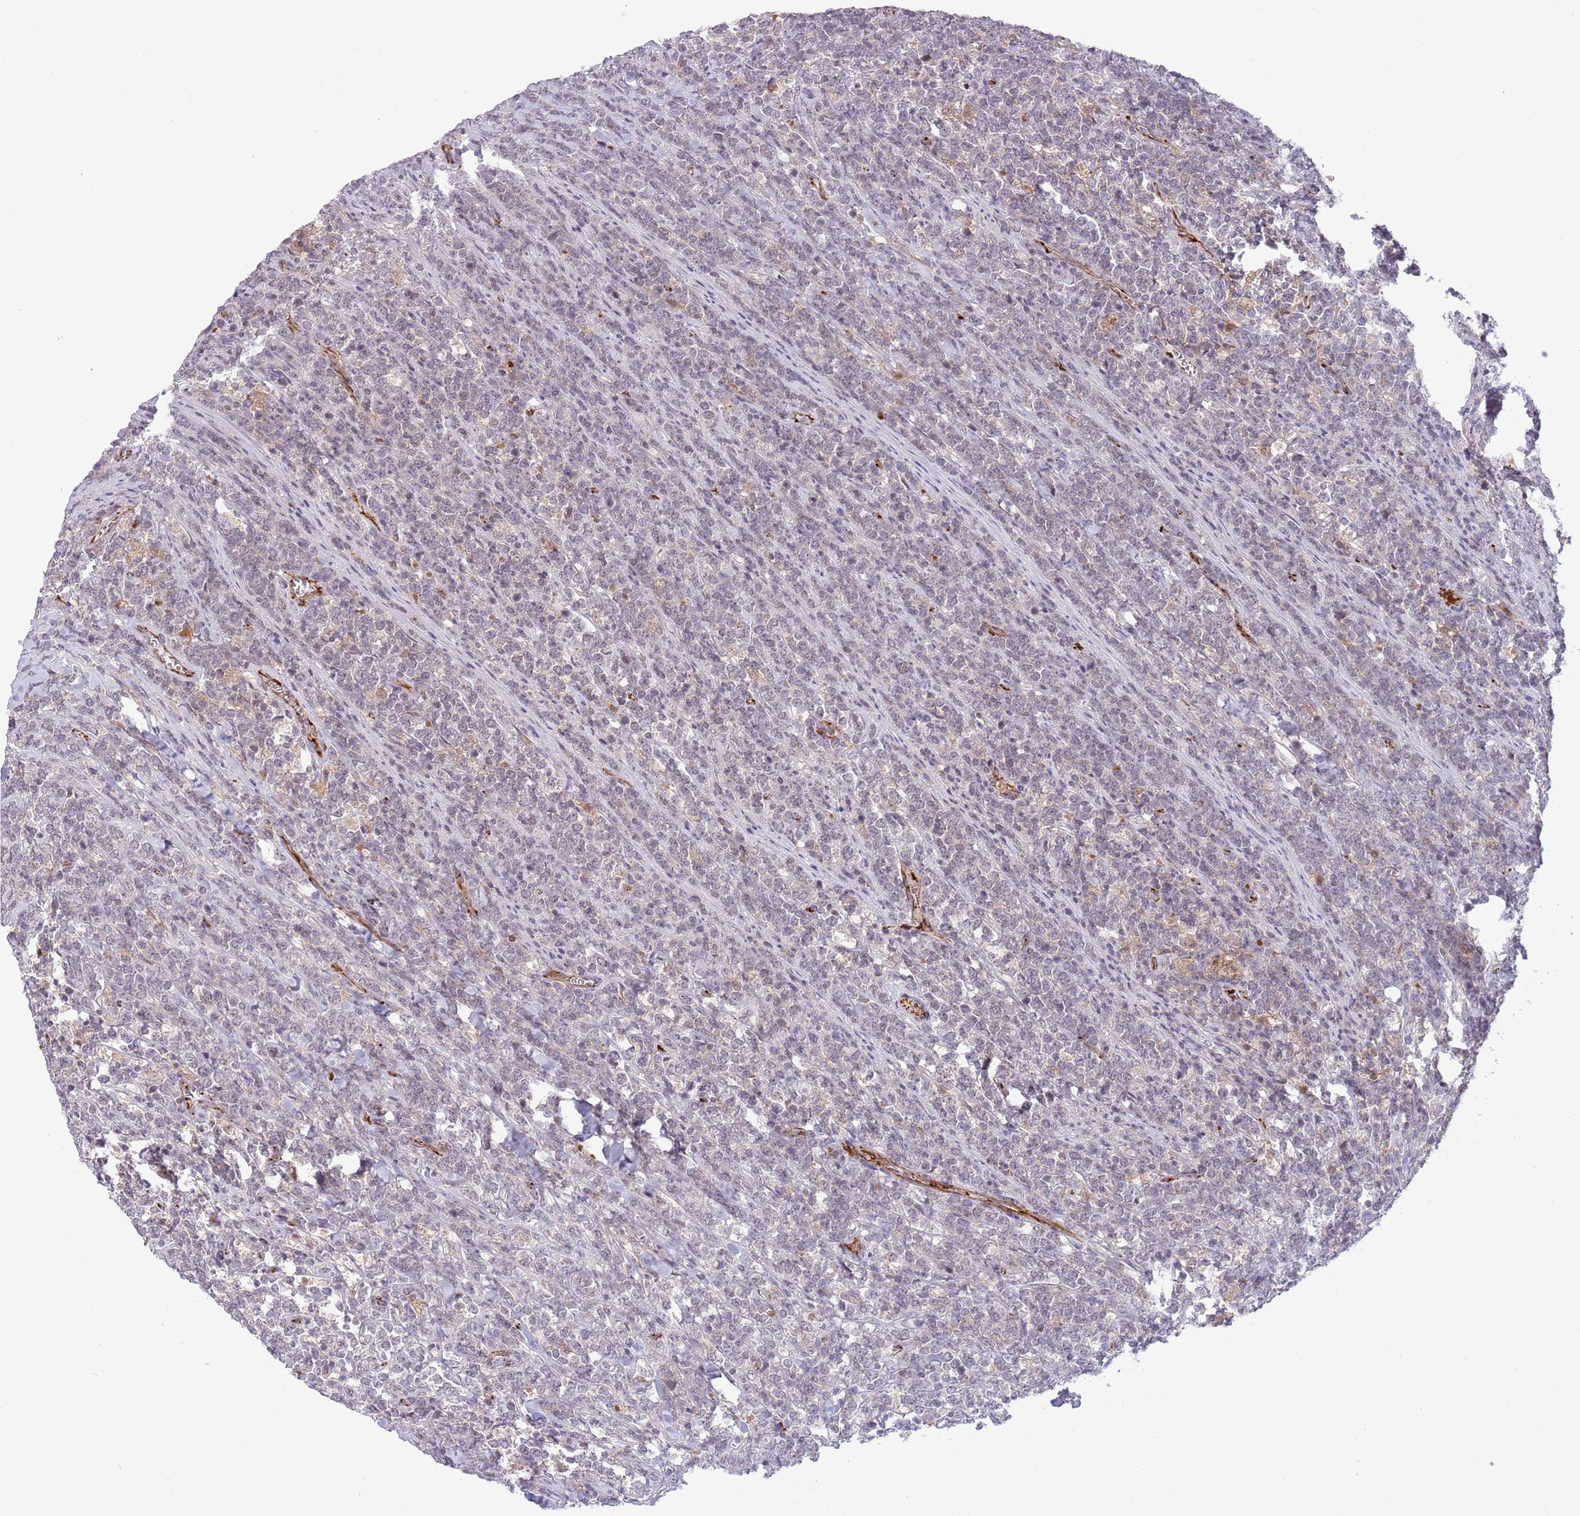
{"staining": {"intensity": "negative", "quantity": "none", "location": "none"}, "tissue": "lymphoma", "cell_type": "Tumor cells", "image_type": "cancer", "snomed": [{"axis": "morphology", "description": "Malignant lymphoma, non-Hodgkin's type, High grade"}, {"axis": "topography", "description": "Small intestine"}], "caption": "Micrograph shows no protein positivity in tumor cells of lymphoma tissue. Brightfield microscopy of immunohistochemistry stained with DAB (brown) and hematoxylin (blue), captured at high magnification.", "gene": "DPP10", "patient": {"sex": "male", "age": 8}}